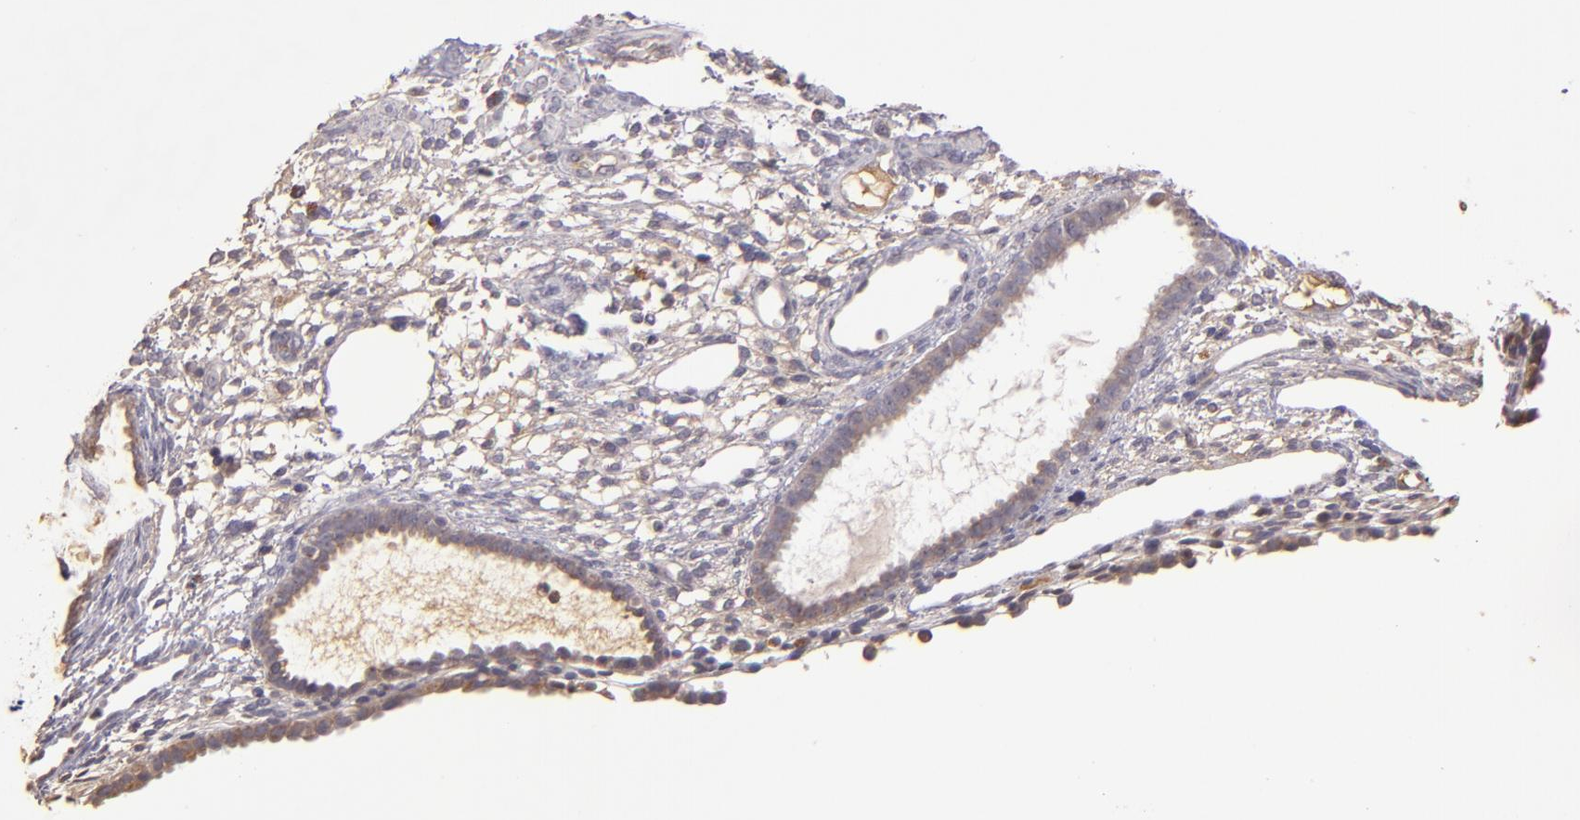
{"staining": {"intensity": "negative", "quantity": "none", "location": "none"}, "tissue": "endometrium", "cell_type": "Cells in endometrial stroma", "image_type": "normal", "snomed": [{"axis": "morphology", "description": "Normal tissue, NOS"}, {"axis": "topography", "description": "Endometrium"}], "caption": "Endometrium was stained to show a protein in brown. There is no significant staining in cells in endometrial stroma. (Immunohistochemistry (ihc), brightfield microscopy, high magnification).", "gene": "ABL1", "patient": {"sex": "female", "age": 72}}